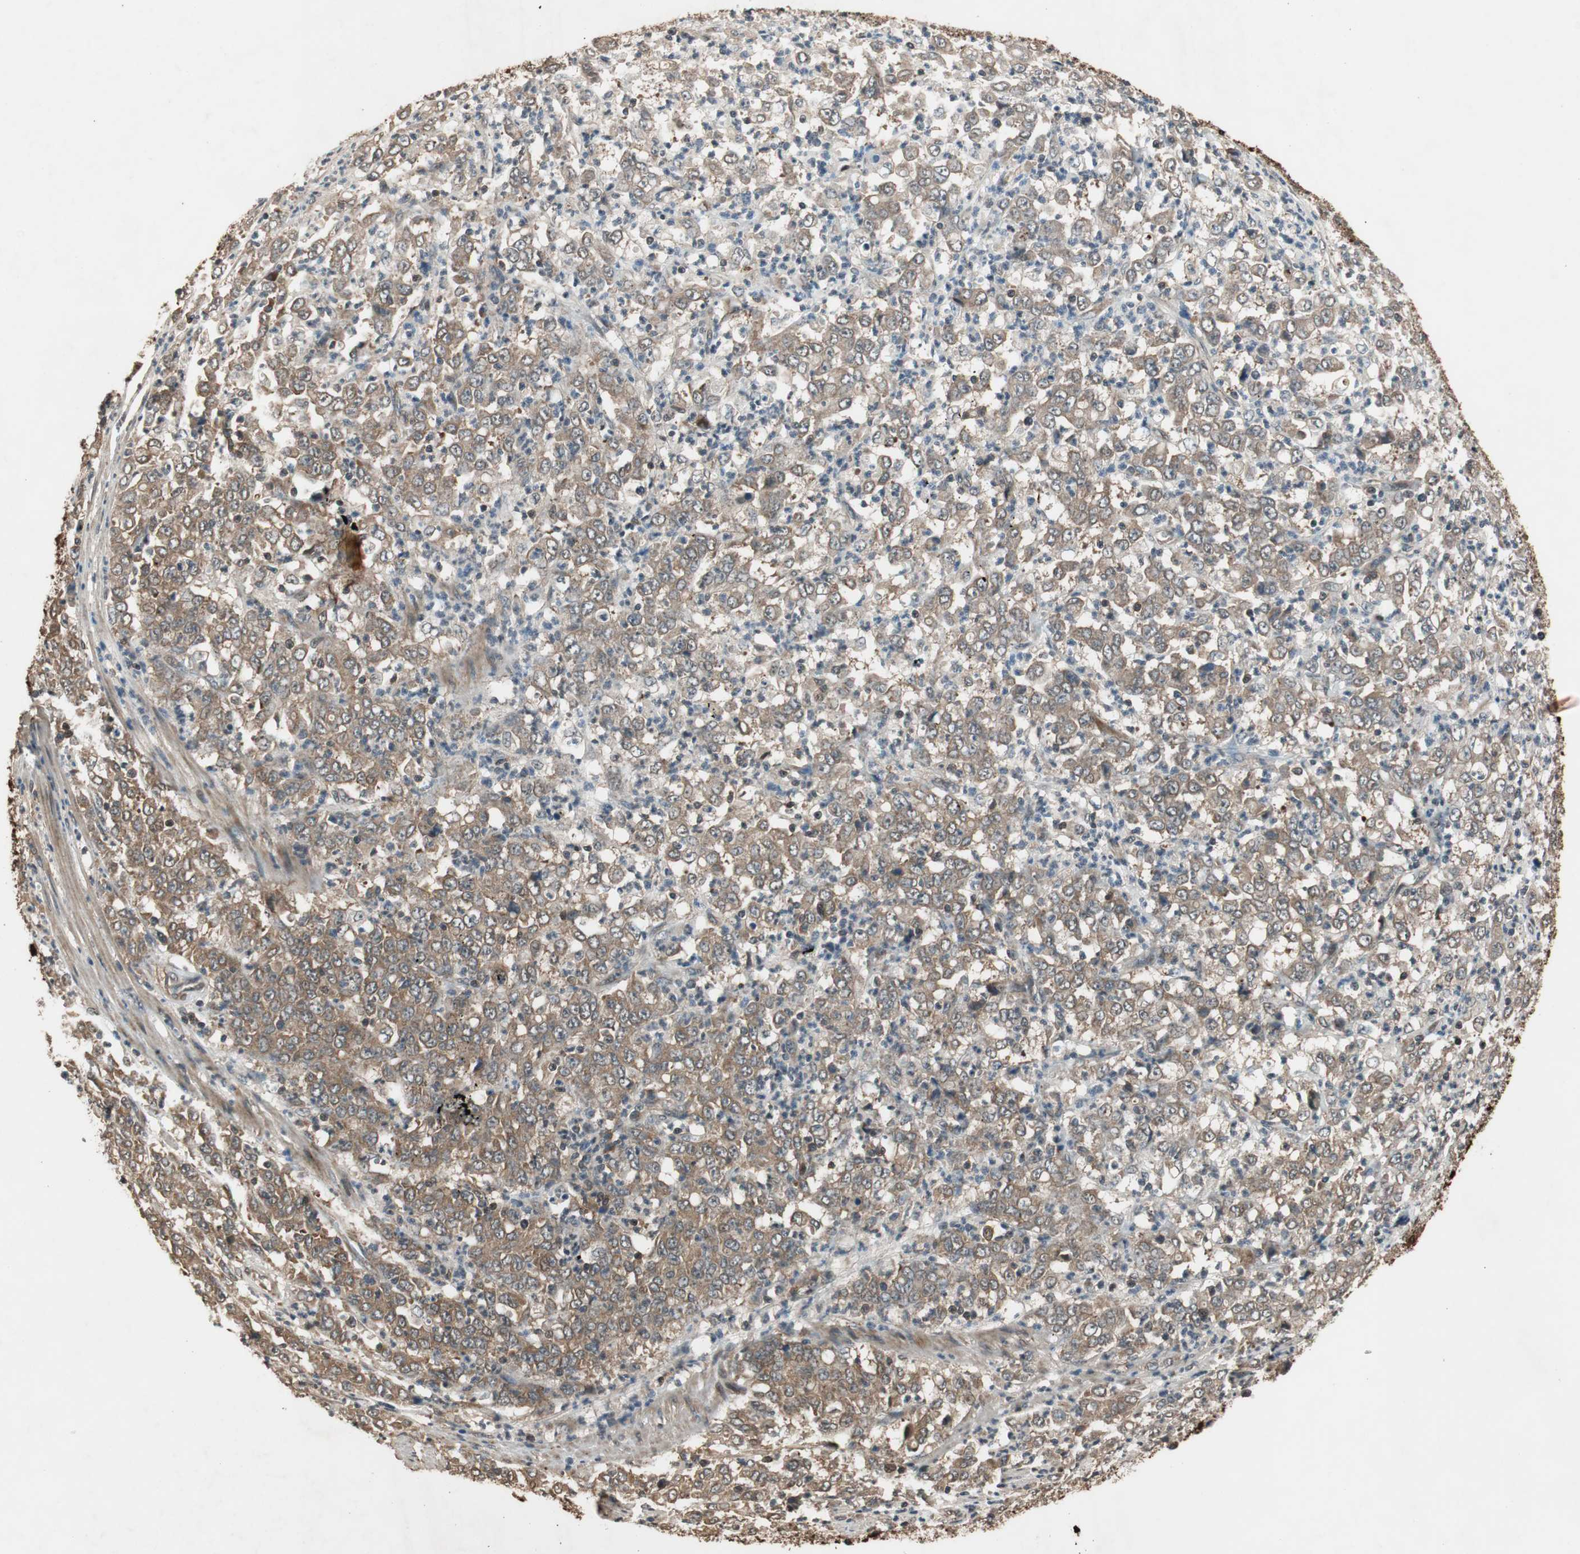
{"staining": {"intensity": "moderate", "quantity": ">75%", "location": "cytoplasmic/membranous"}, "tissue": "stomach cancer", "cell_type": "Tumor cells", "image_type": "cancer", "snomed": [{"axis": "morphology", "description": "Adenocarcinoma, NOS"}, {"axis": "topography", "description": "Stomach, lower"}], "caption": "Immunohistochemistry of human stomach adenocarcinoma reveals medium levels of moderate cytoplasmic/membranous expression in about >75% of tumor cells. (Brightfield microscopy of DAB IHC at high magnification).", "gene": "TMEM230", "patient": {"sex": "female", "age": 71}}